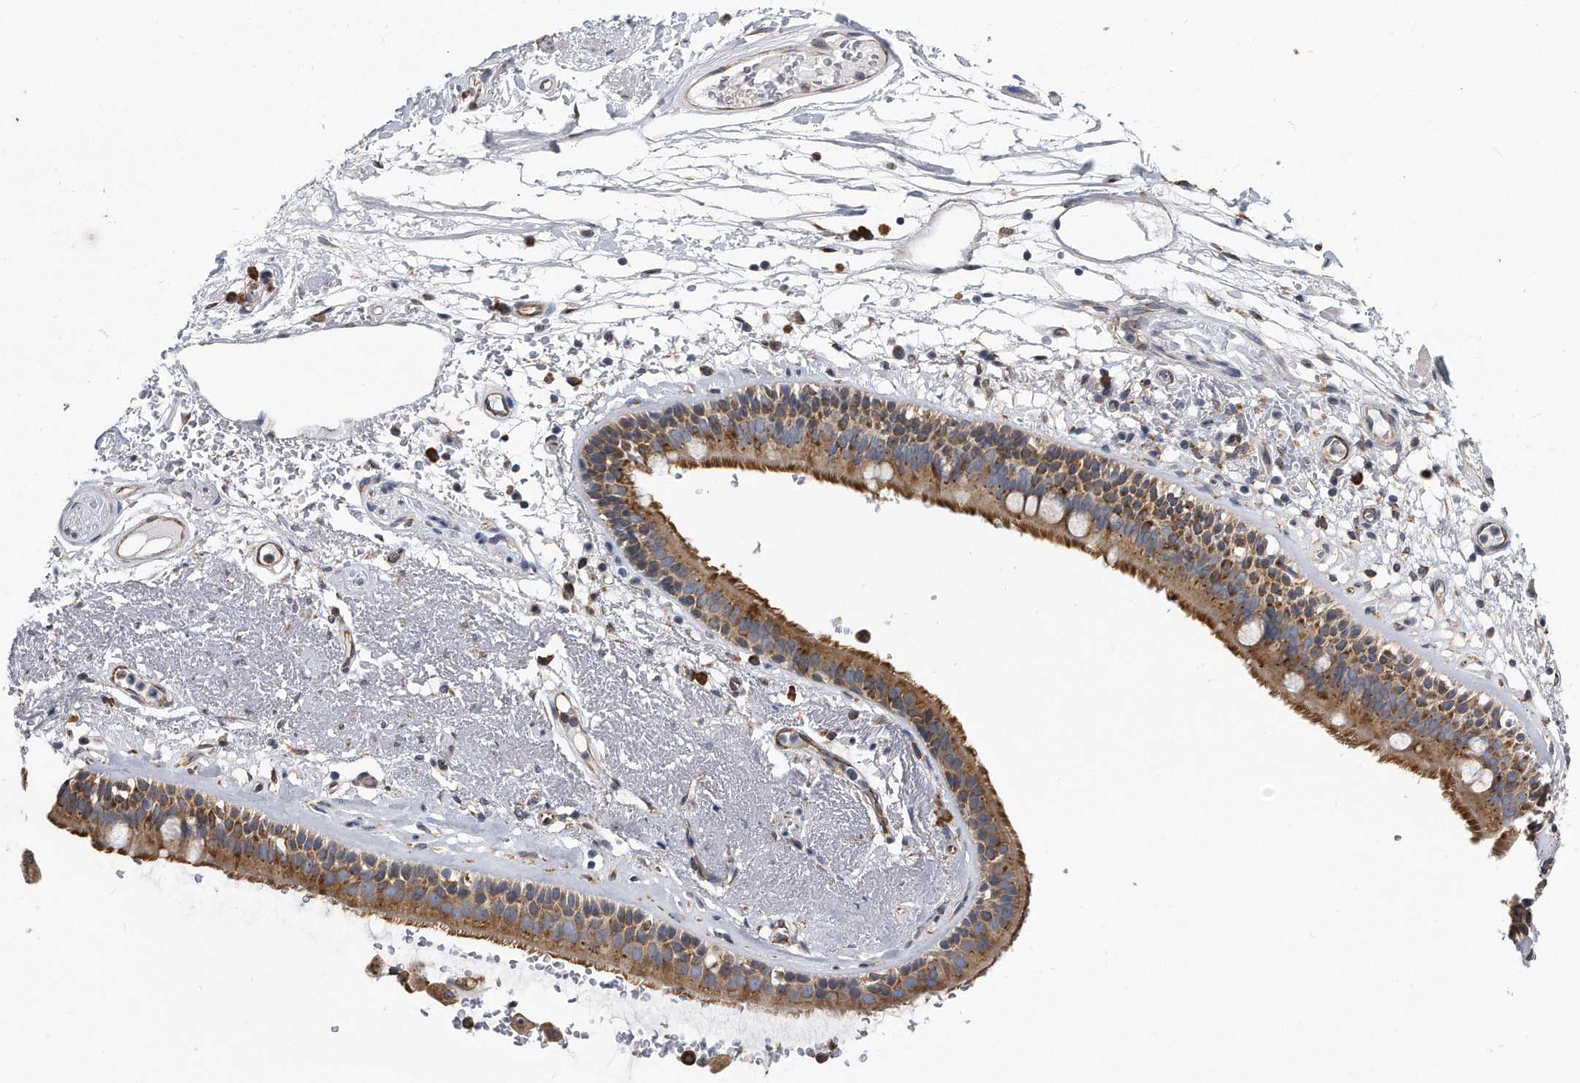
{"staining": {"intensity": "negative", "quantity": "none", "location": "none"}, "tissue": "adipose tissue", "cell_type": "Adipocytes", "image_type": "normal", "snomed": [{"axis": "morphology", "description": "Normal tissue, NOS"}, {"axis": "topography", "description": "Cartilage tissue"}], "caption": "Histopathology image shows no significant protein positivity in adipocytes of unremarkable adipose tissue.", "gene": "CCDC47", "patient": {"sex": "female", "age": 63}}